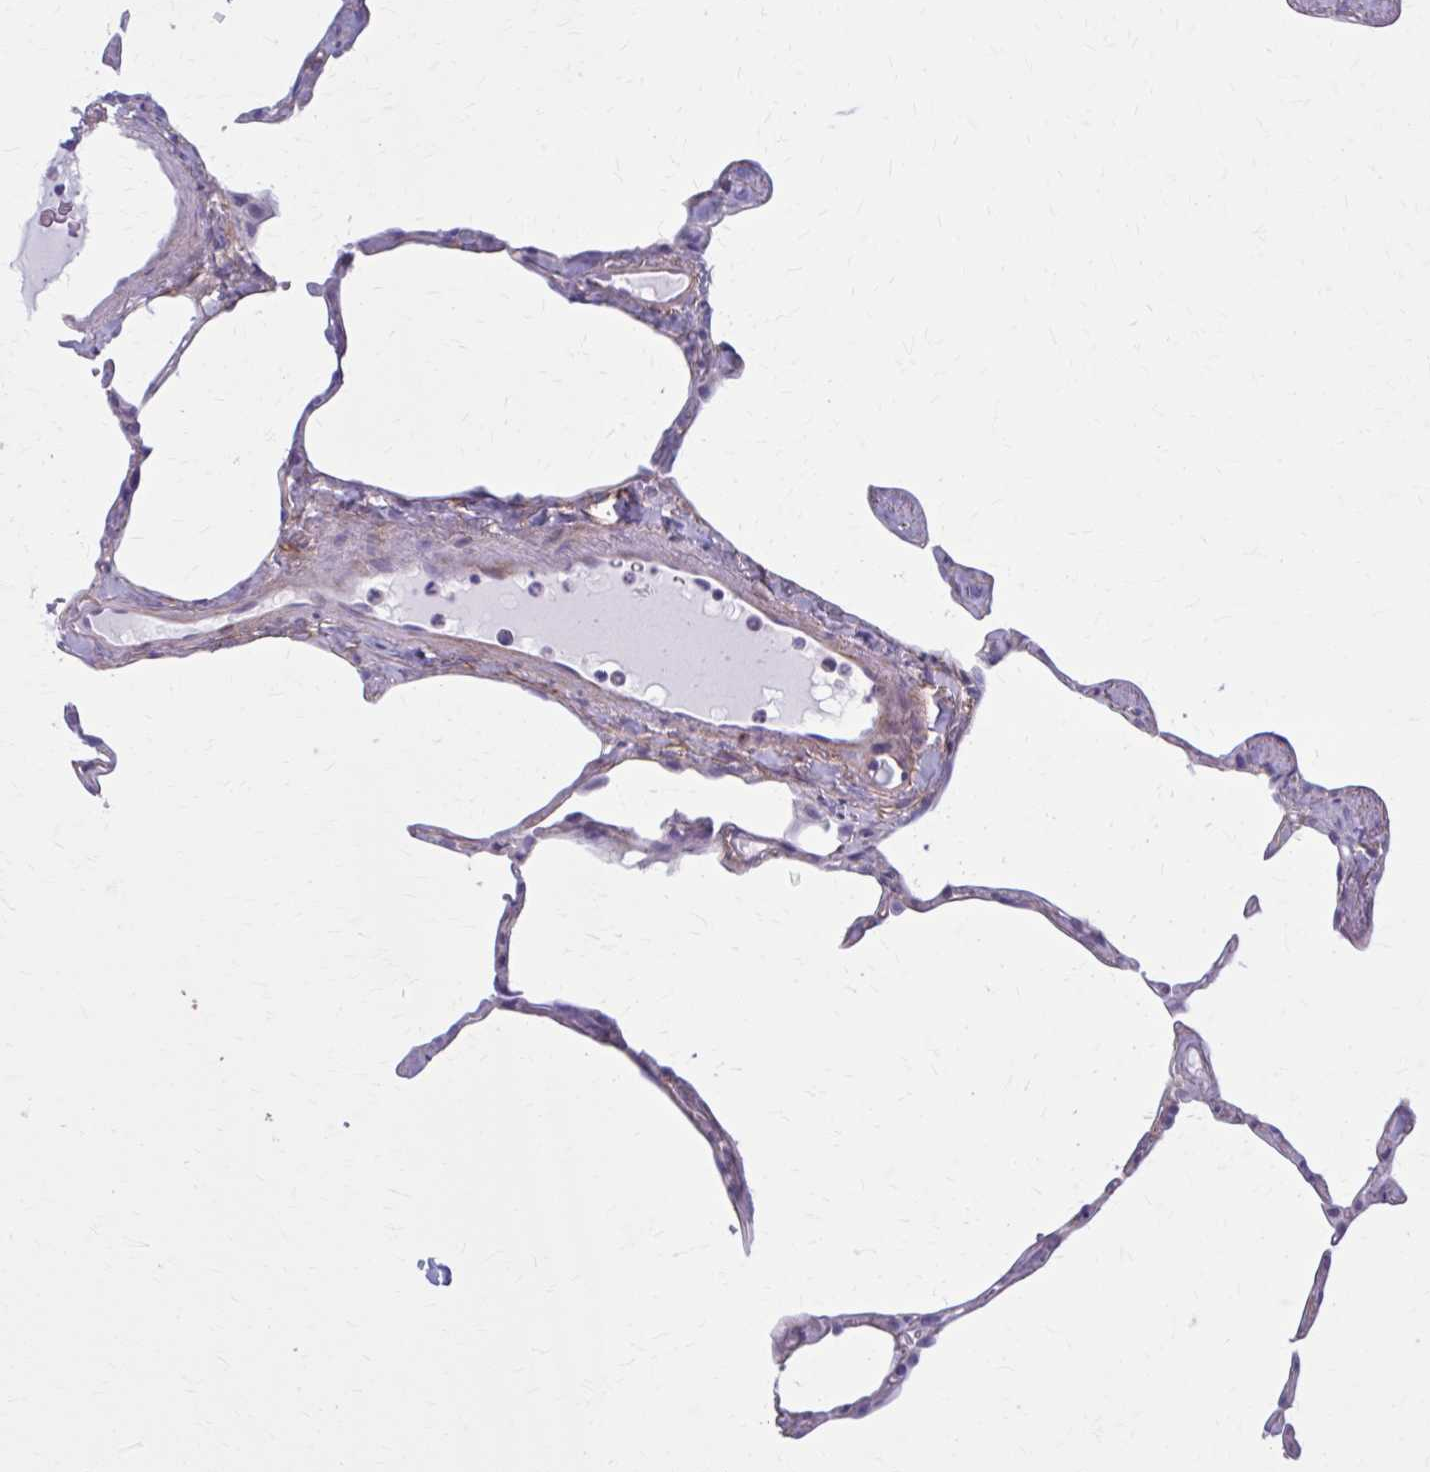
{"staining": {"intensity": "negative", "quantity": "none", "location": "none"}, "tissue": "lung", "cell_type": "Alveolar cells", "image_type": "normal", "snomed": [{"axis": "morphology", "description": "Normal tissue, NOS"}, {"axis": "topography", "description": "Lung"}], "caption": "Immunohistochemistry histopathology image of unremarkable lung: human lung stained with DAB displays no significant protein staining in alveolar cells.", "gene": "AKAP12", "patient": {"sex": "male", "age": 65}}